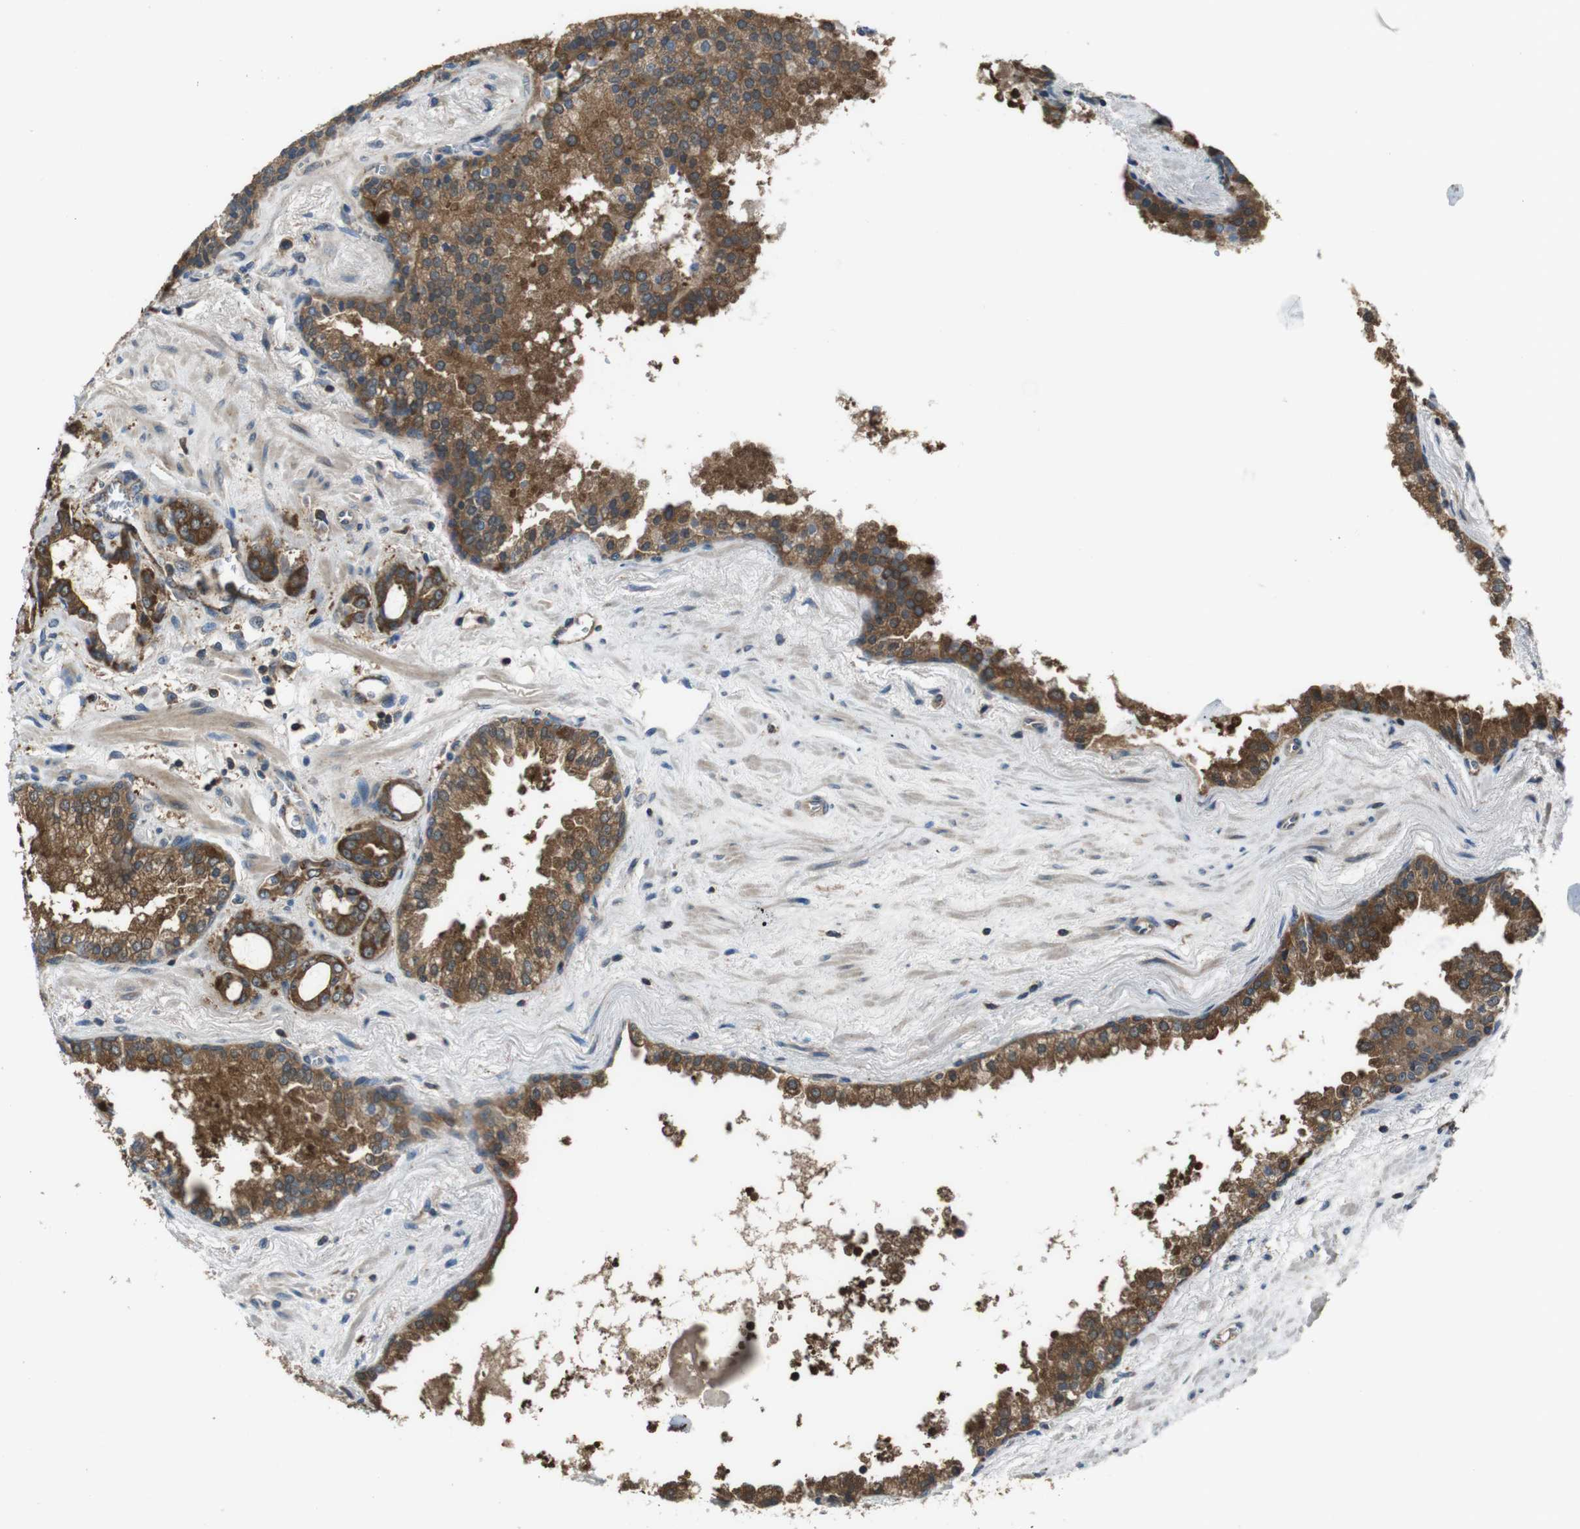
{"staining": {"intensity": "strong", "quantity": ">75%", "location": "cytoplasmic/membranous"}, "tissue": "prostate cancer", "cell_type": "Tumor cells", "image_type": "cancer", "snomed": [{"axis": "morphology", "description": "Adenocarcinoma, Low grade"}, {"axis": "topography", "description": "Prostate"}], "caption": "Protein analysis of prostate cancer tissue displays strong cytoplasmic/membranous expression in approximately >75% of tumor cells.", "gene": "SLC22A23", "patient": {"sex": "male", "age": 60}}